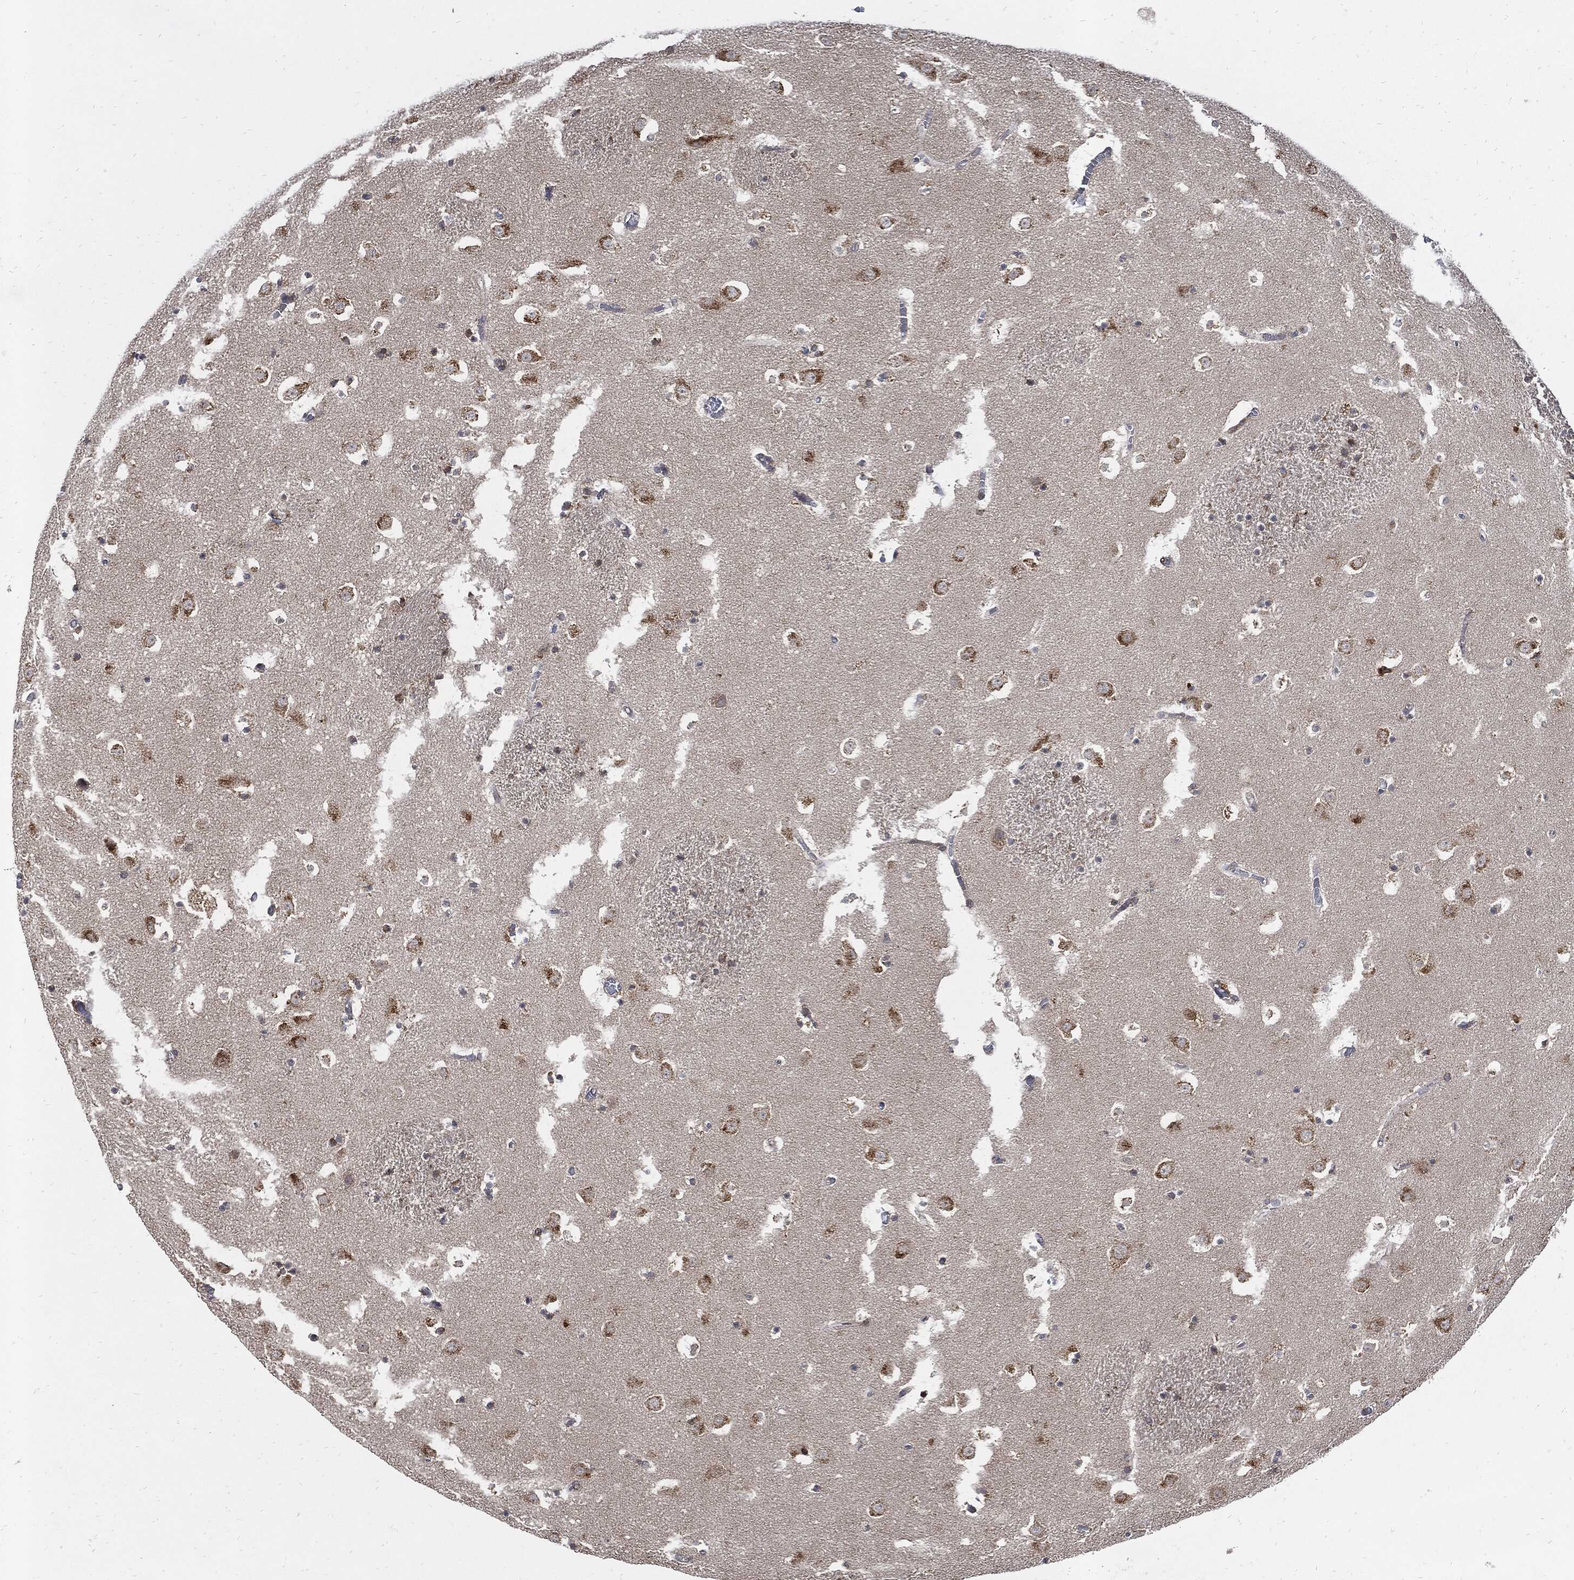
{"staining": {"intensity": "negative", "quantity": "none", "location": "none"}, "tissue": "caudate", "cell_type": "Glial cells", "image_type": "normal", "snomed": [{"axis": "morphology", "description": "Normal tissue, NOS"}, {"axis": "topography", "description": "Lateral ventricle wall"}], "caption": "Protein analysis of unremarkable caudate displays no significant positivity in glial cells.", "gene": "SLC31A2", "patient": {"sex": "female", "age": 42}}